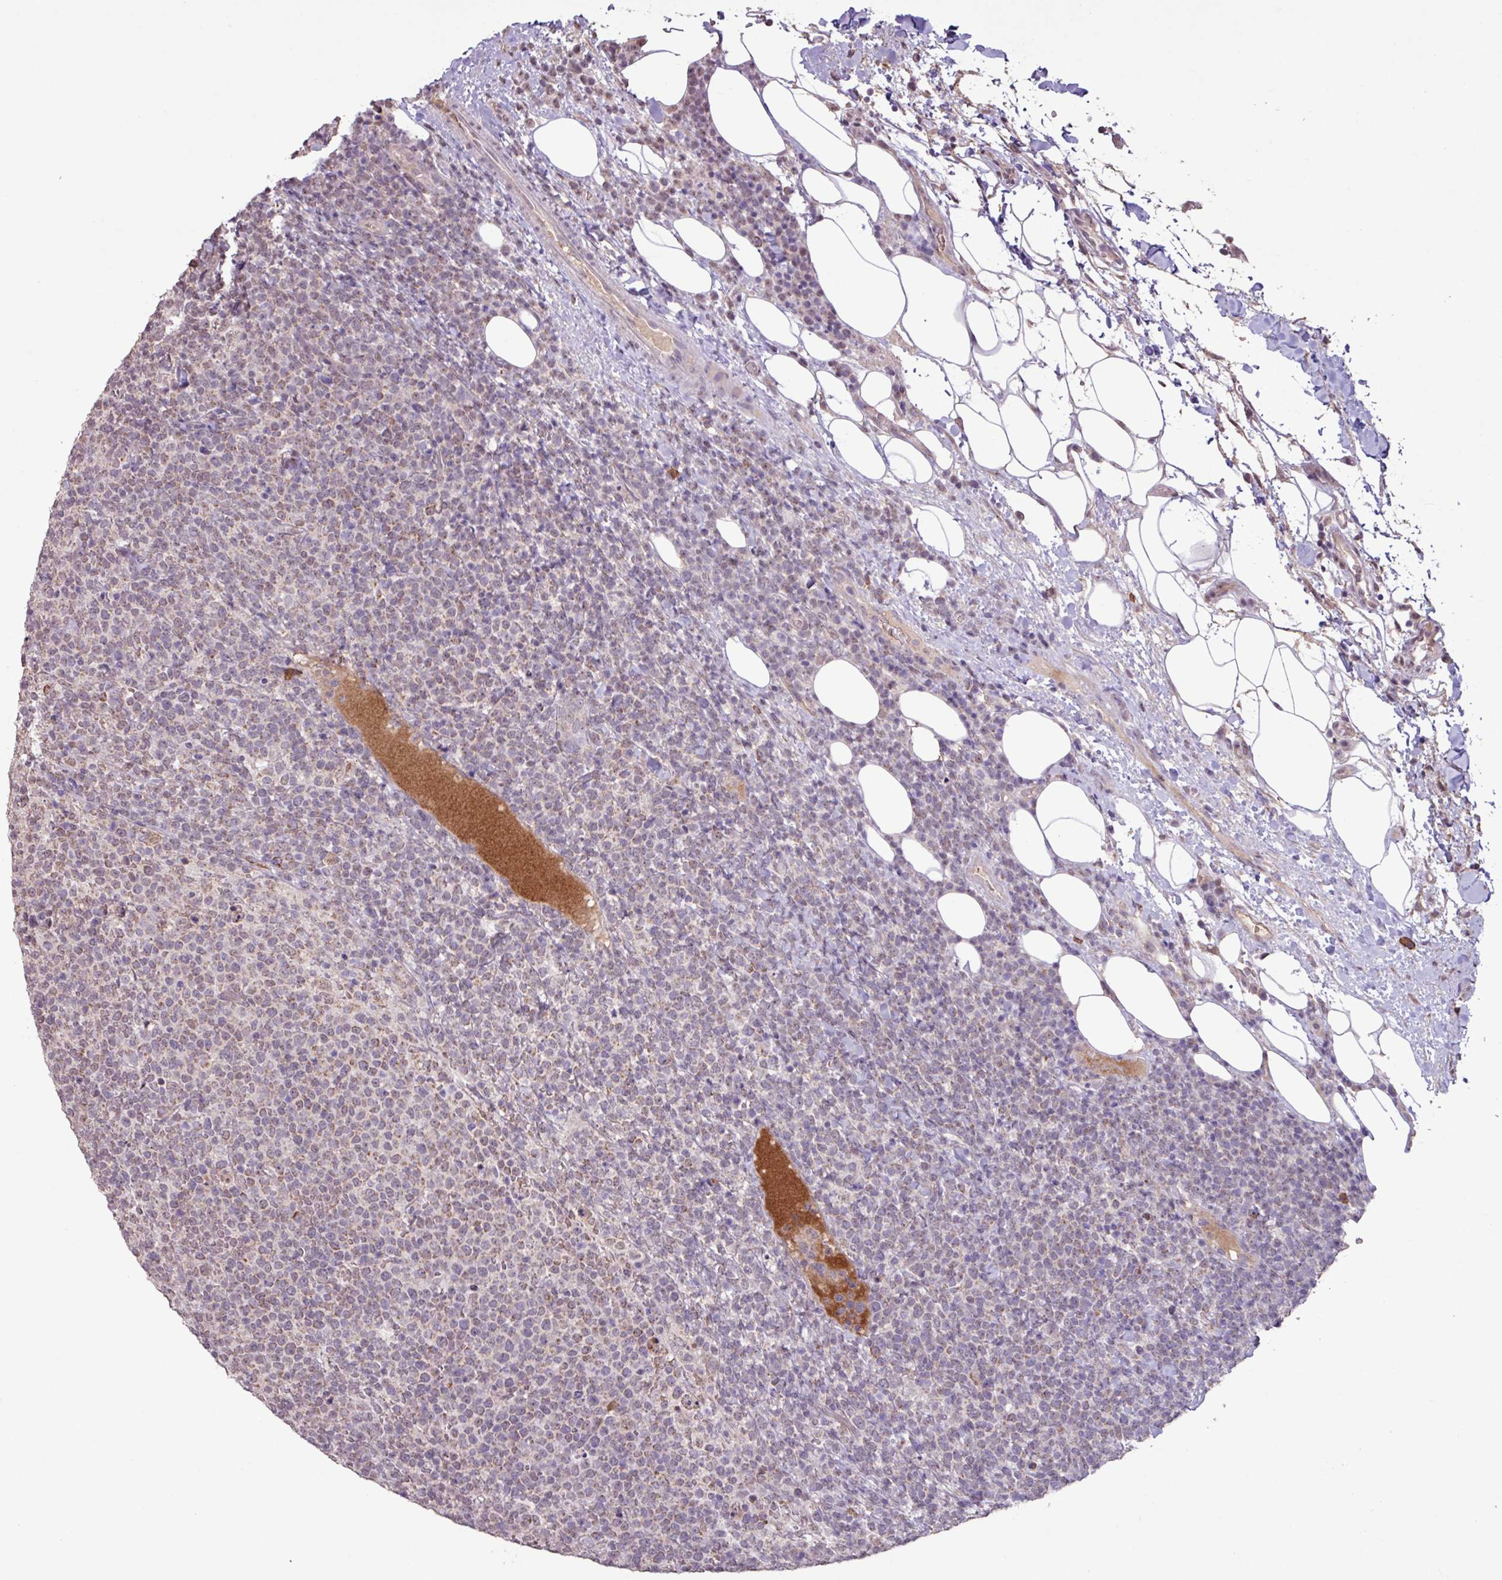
{"staining": {"intensity": "weak", "quantity": "<25%", "location": "cytoplasmic/membranous,nuclear"}, "tissue": "lymphoma", "cell_type": "Tumor cells", "image_type": "cancer", "snomed": [{"axis": "morphology", "description": "Malignant lymphoma, non-Hodgkin's type, High grade"}, {"axis": "topography", "description": "Lymph node"}], "caption": "Immunohistochemistry (IHC) image of neoplastic tissue: lymphoma stained with DAB exhibits no significant protein staining in tumor cells.", "gene": "L3MBTL3", "patient": {"sex": "male", "age": 61}}